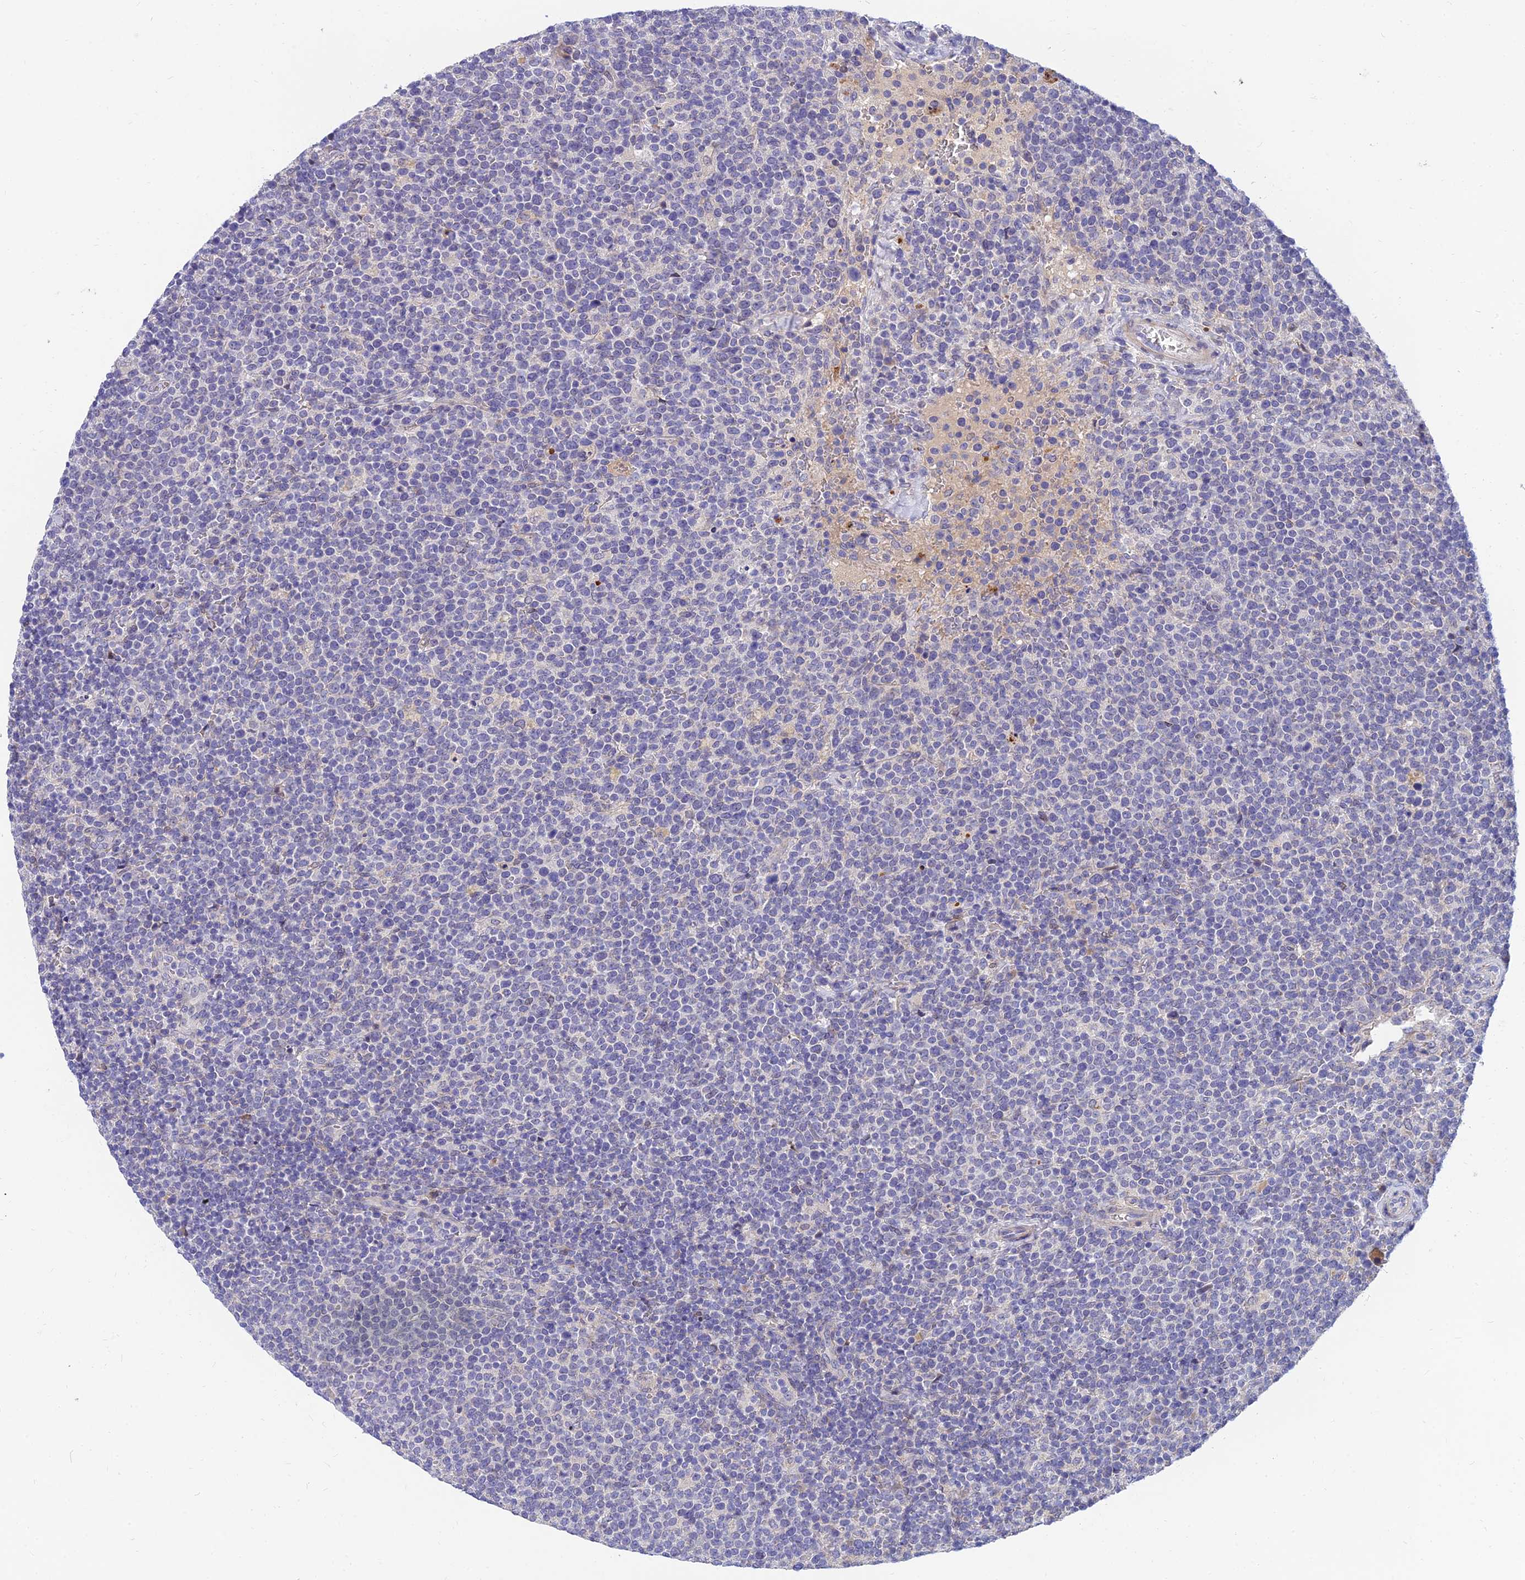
{"staining": {"intensity": "negative", "quantity": "none", "location": "none"}, "tissue": "lymphoma", "cell_type": "Tumor cells", "image_type": "cancer", "snomed": [{"axis": "morphology", "description": "Malignant lymphoma, non-Hodgkin's type, High grade"}, {"axis": "topography", "description": "Lymph node"}], "caption": "DAB (3,3'-diaminobenzidine) immunohistochemical staining of human lymphoma shows no significant staining in tumor cells.", "gene": "ANKS4B", "patient": {"sex": "male", "age": 61}}